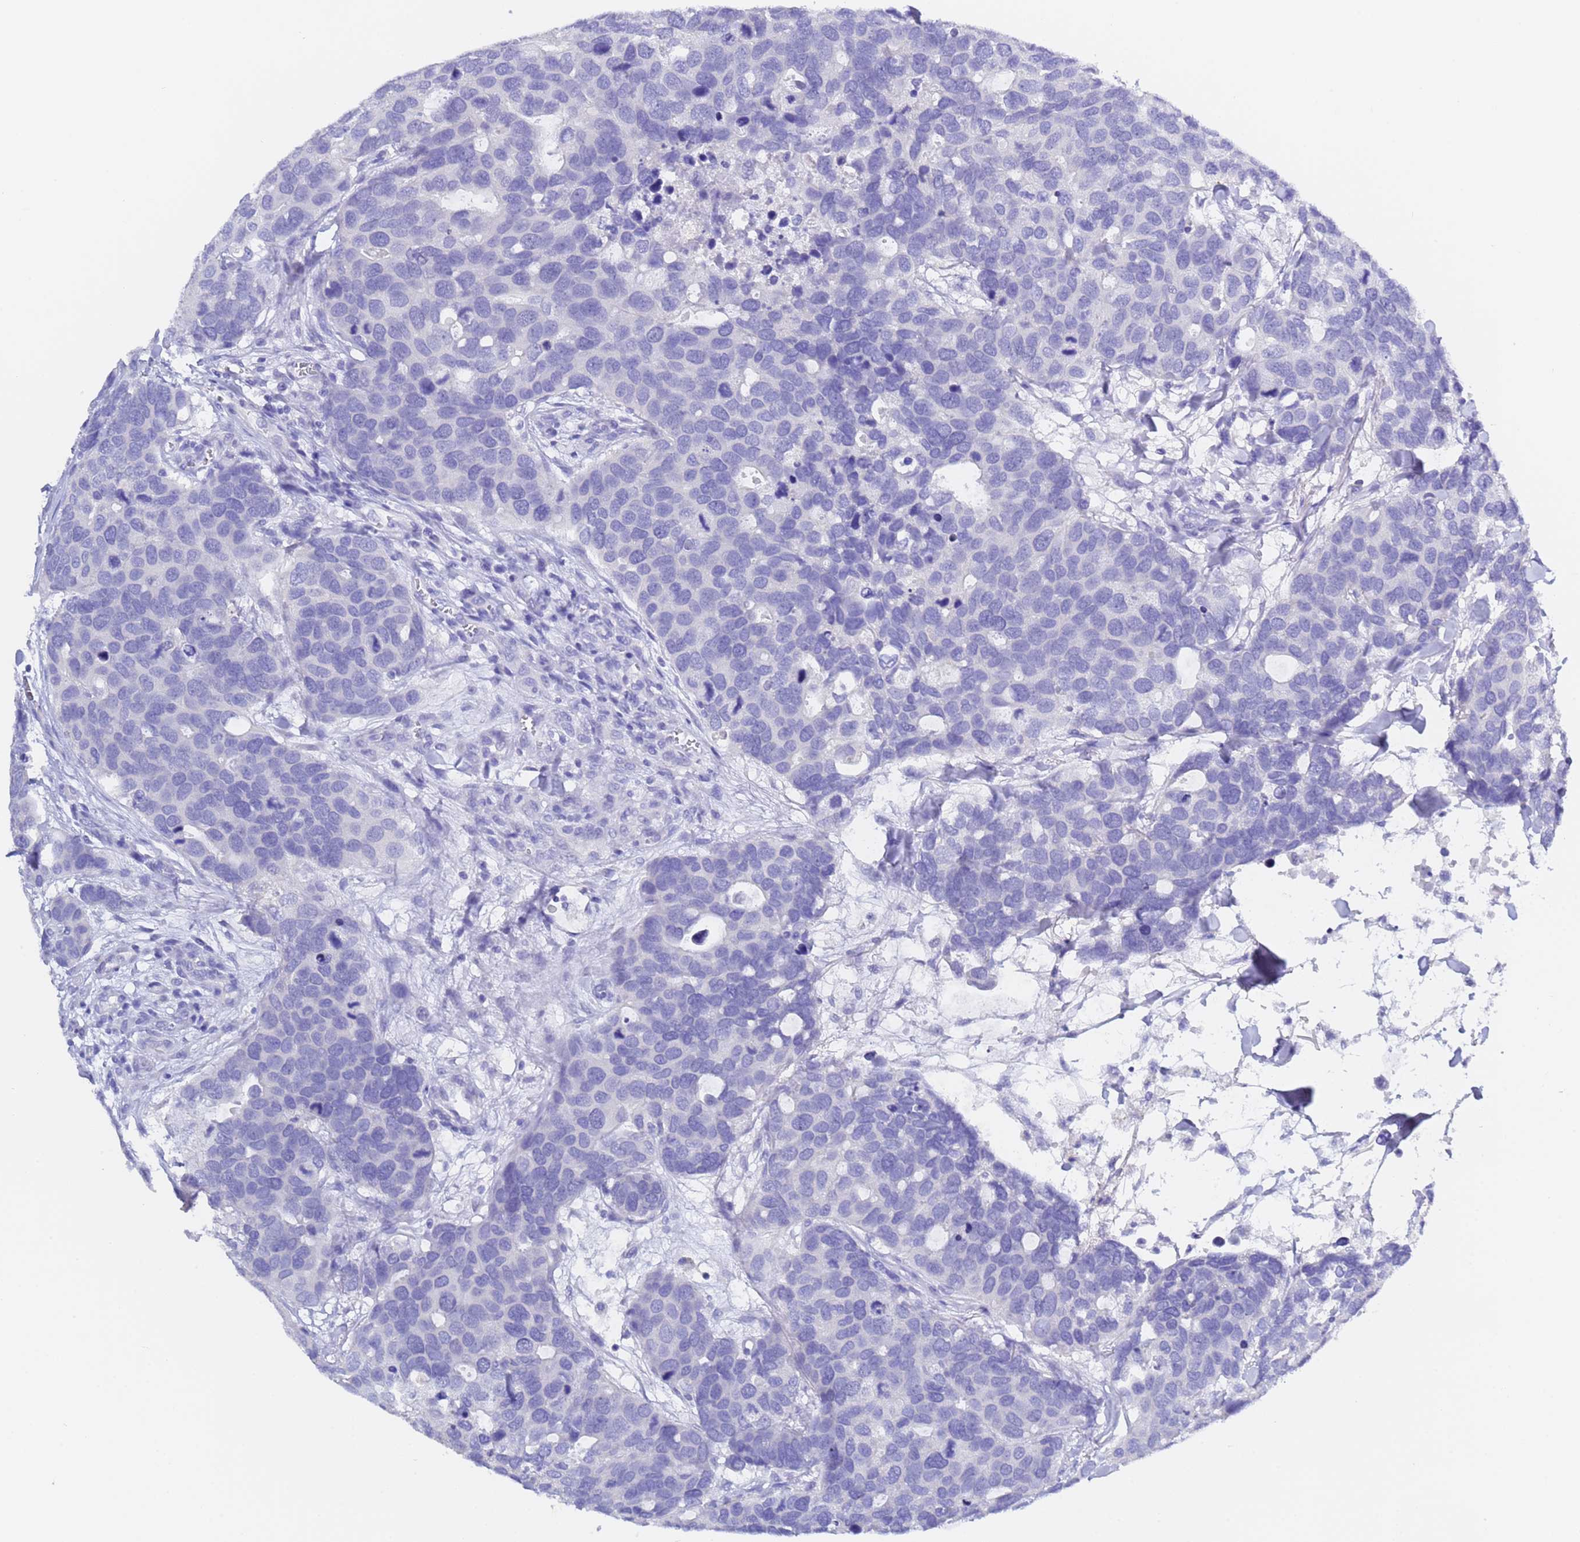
{"staining": {"intensity": "negative", "quantity": "none", "location": "none"}, "tissue": "breast cancer", "cell_type": "Tumor cells", "image_type": "cancer", "snomed": [{"axis": "morphology", "description": "Duct carcinoma"}, {"axis": "topography", "description": "Breast"}], "caption": "DAB (3,3'-diaminobenzidine) immunohistochemical staining of breast cancer (intraductal carcinoma) displays no significant positivity in tumor cells. (DAB immunohistochemistry visualized using brightfield microscopy, high magnification).", "gene": "GABRA1", "patient": {"sex": "female", "age": 83}}